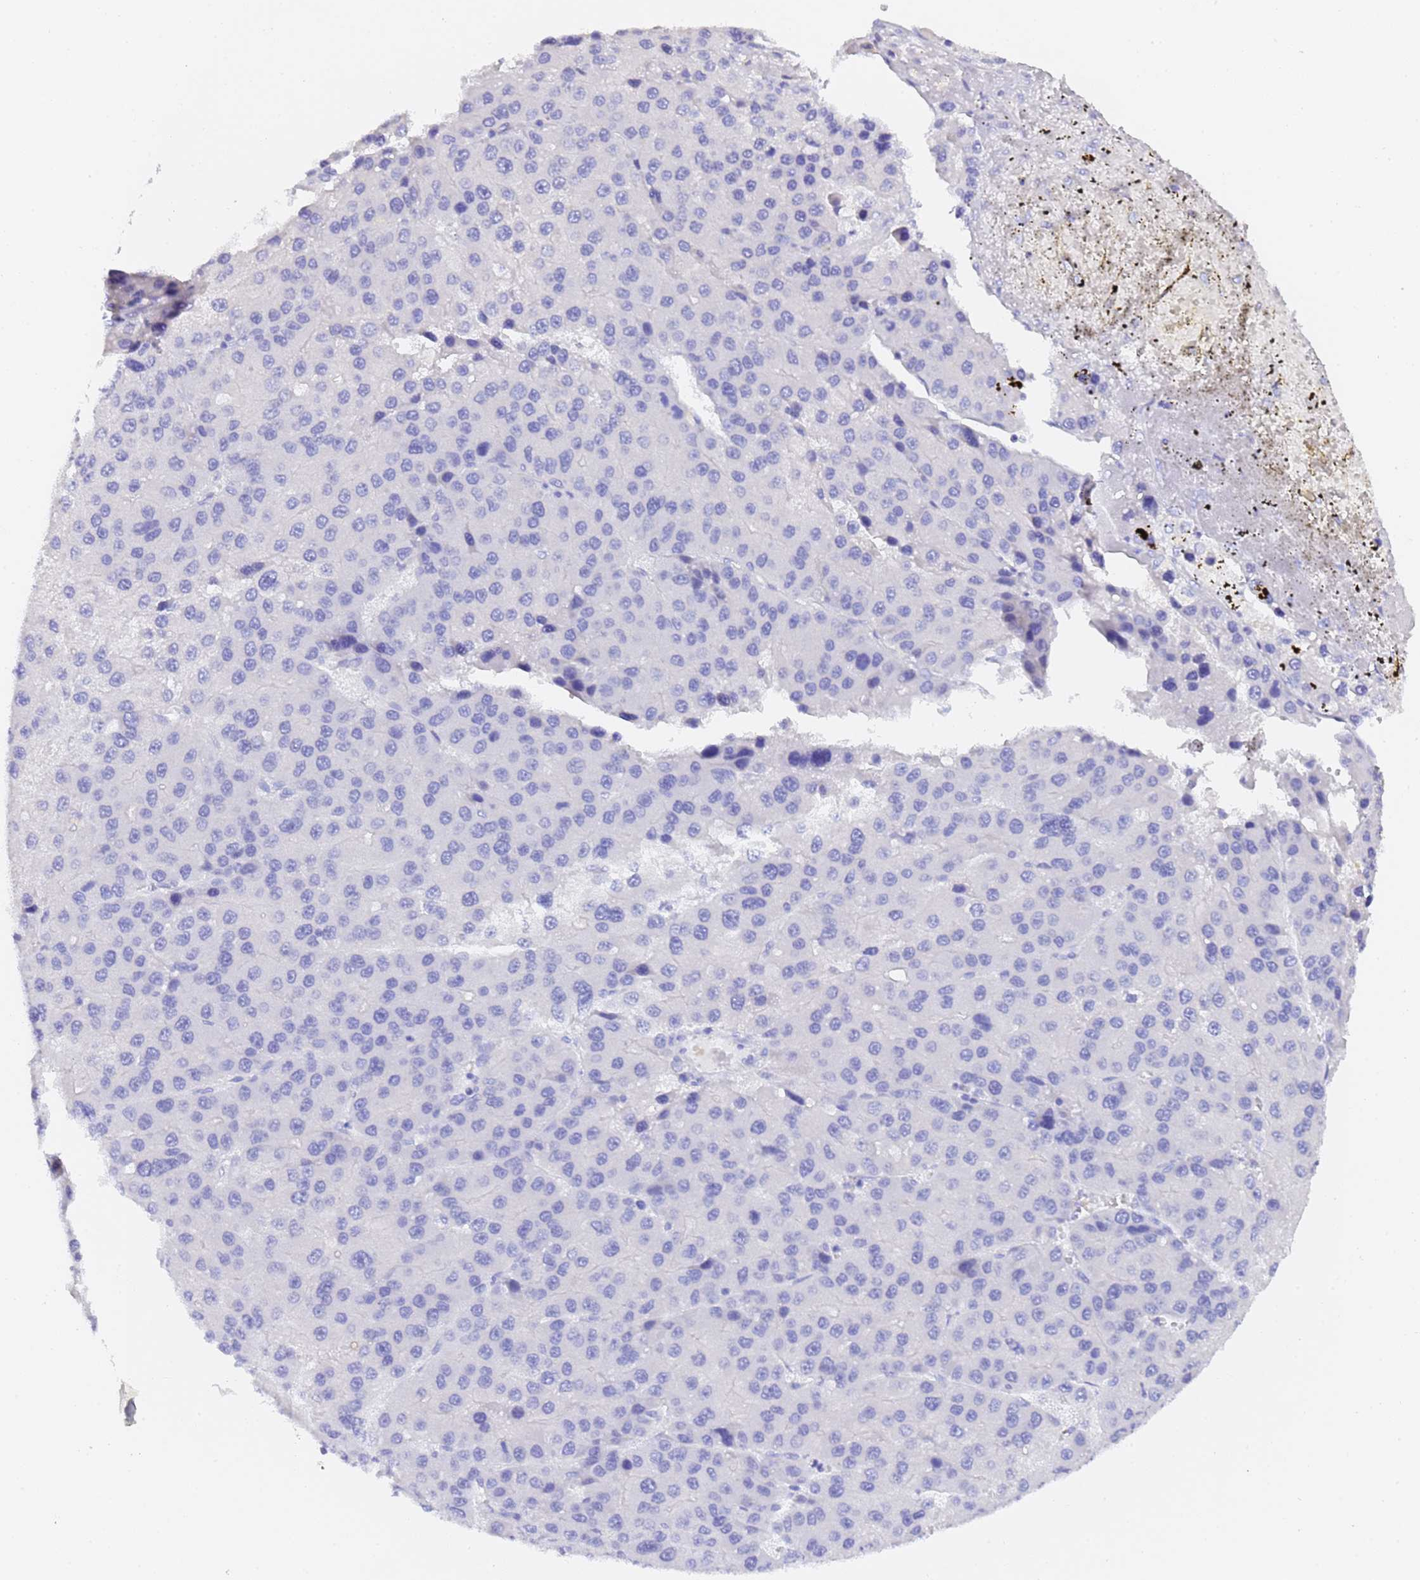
{"staining": {"intensity": "negative", "quantity": "none", "location": "none"}, "tissue": "liver cancer", "cell_type": "Tumor cells", "image_type": "cancer", "snomed": [{"axis": "morphology", "description": "Carcinoma, Hepatocellular, NOS"}, {"axis": "topography", "description": "Liver"}], "caption": "Protein analysis of liver cancer (hepatocellular carcinoma) displays no significant staining in tumor cells.", "gene": "GABRA1", "patient": {"sex": "female", "age": 73}}